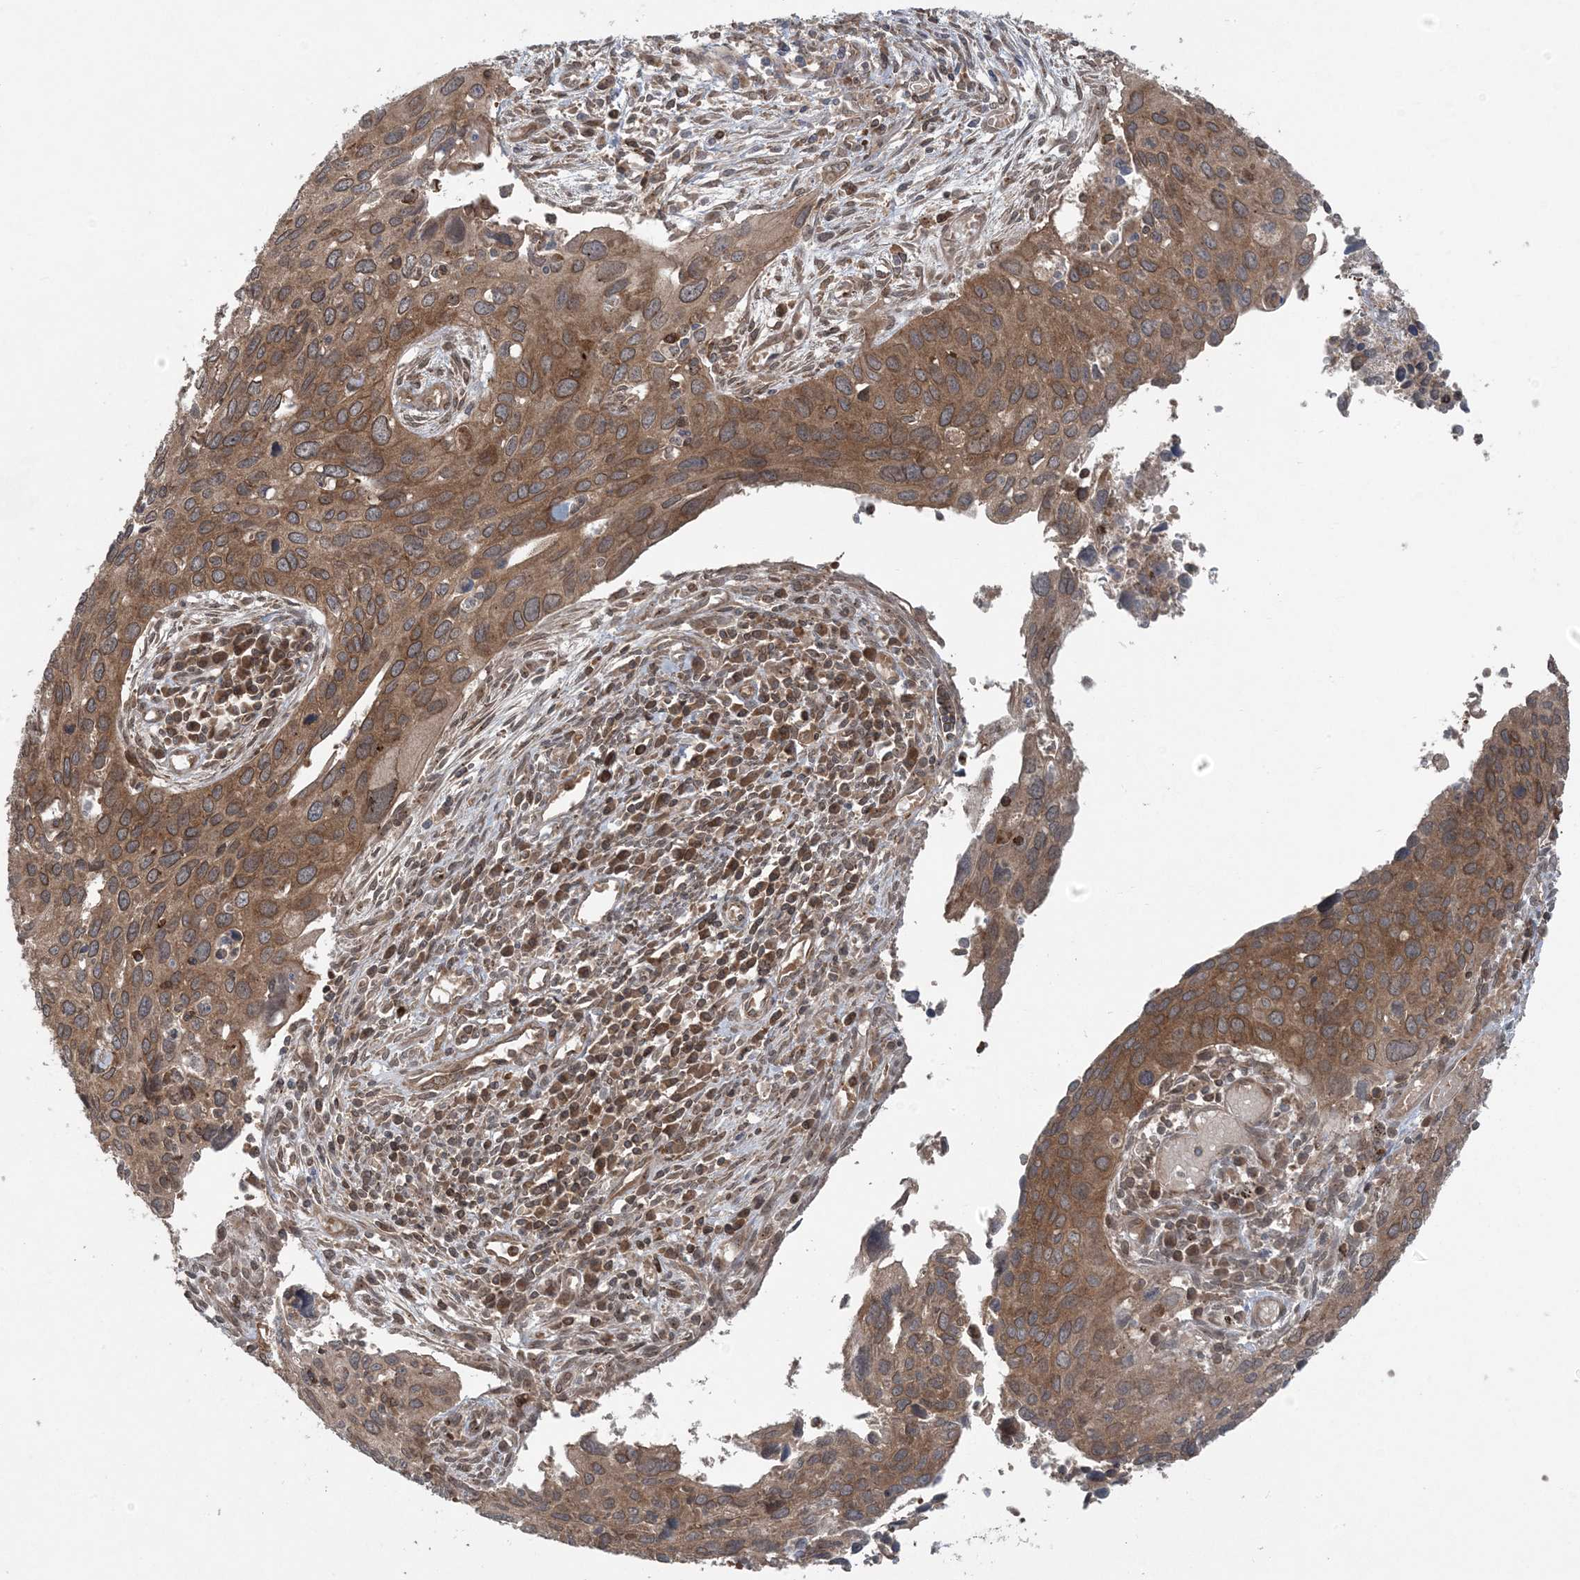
{"staining": {"intensity": "moderate", "quantity": ">75%", "location": "cytoplasmic/membranous"}, "tissue": "cervical cancer", "cell_type": "Tumor cells", "image_type": "cancer", "snomed": [{"axis": "morphology", "description": "Squamous cell carcinoma, NOS"}, {"axis": "topography", "description": "Cervix"}], "caption": "Immunohistochemical staining of human squamous cell carcinoma (cervical) reveals medium levels of moderate cytoplasmic/membranous staining in approximately >75% of tumor cells. (brown staining indicates protein expression, while blue staining denotes nuclei).", "gene": "DDX19B", "patient": {"sex": "female", "age": 55}}